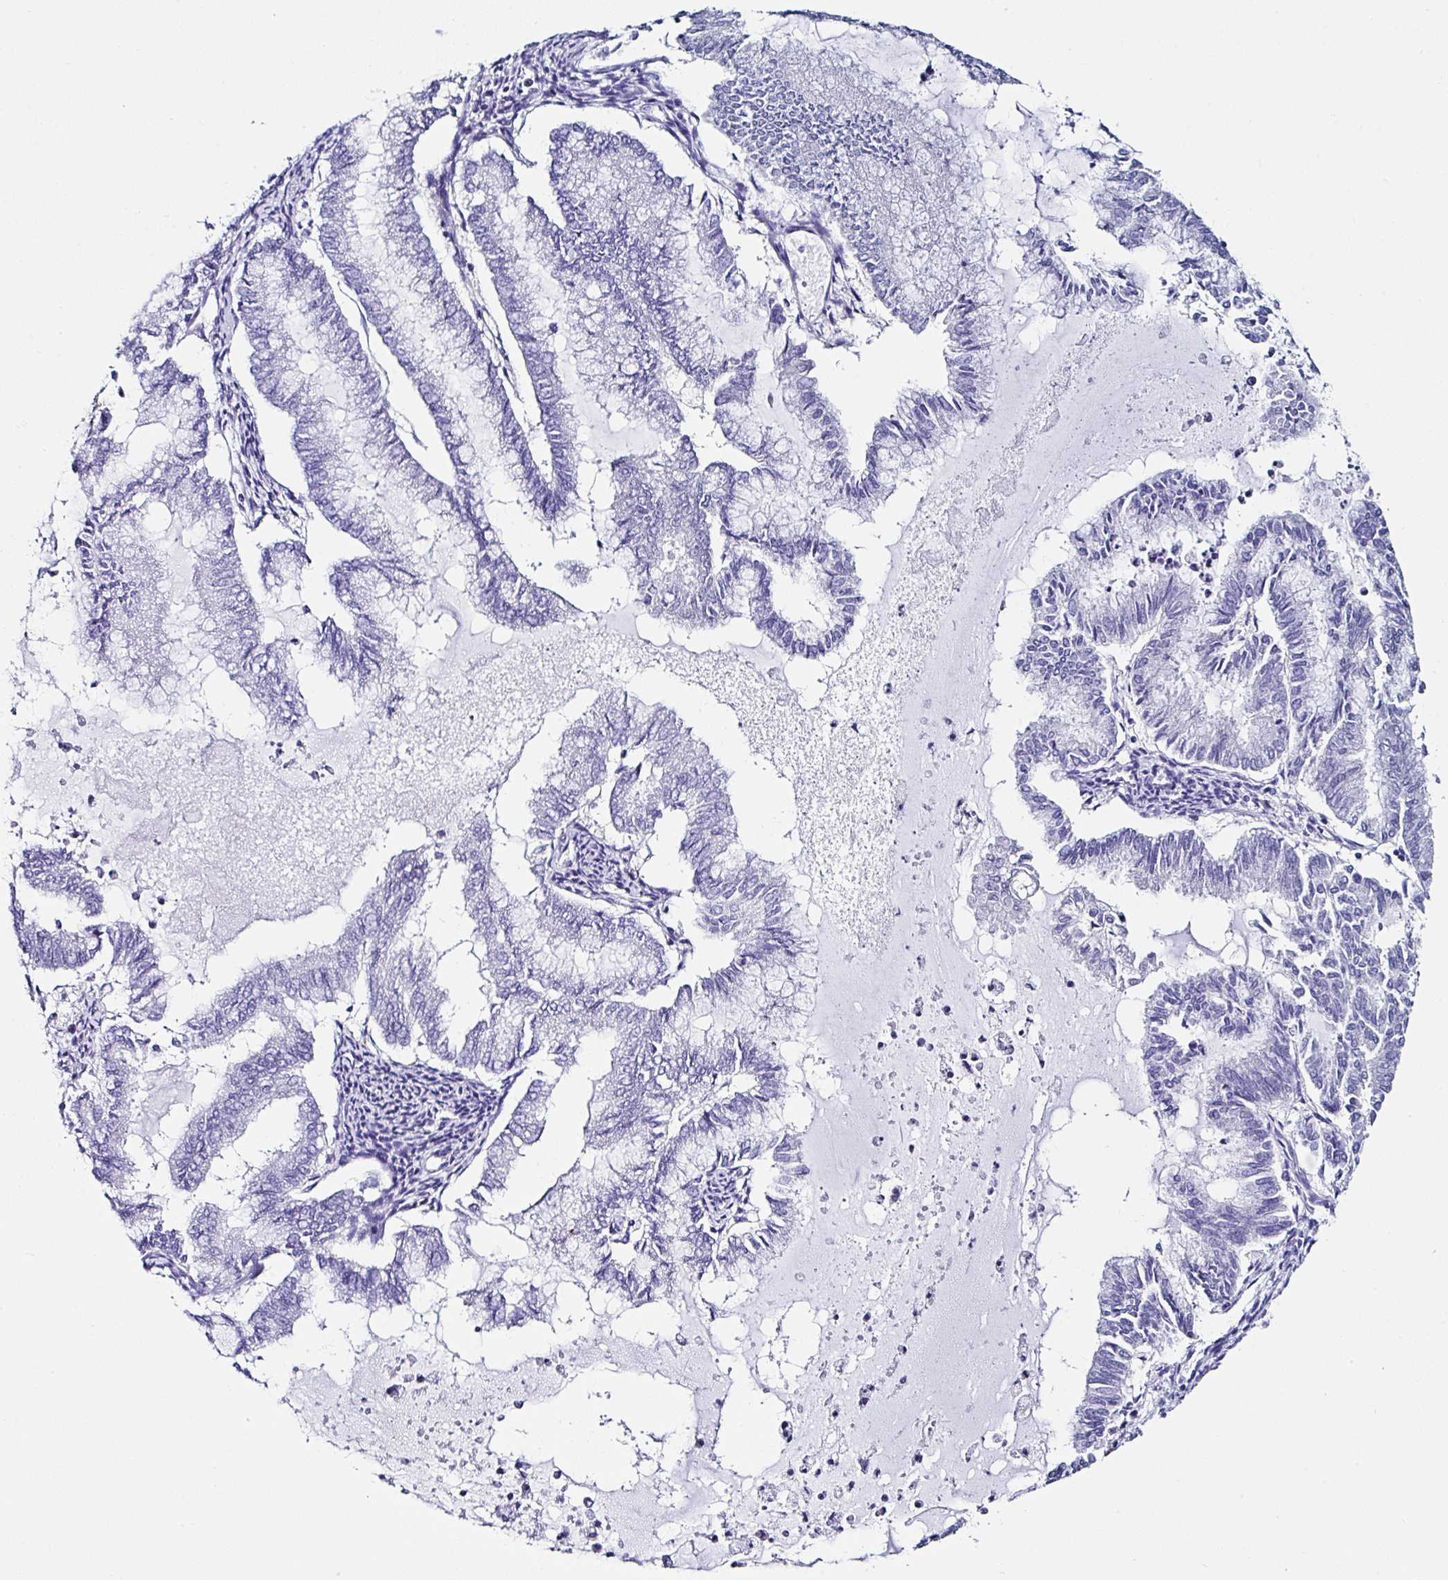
{"staining": {"intensity": "negative", "quantity": "none", "location": "none"}, "tissue": "endometrial cancer", "cell_type": "Tumor cells", "image_type": "cancer", "snomed": [{"axis": "morphology", "description": "Adenocarcinoma, NOS"}, {"axis": "topography", "description": "Endometrium"}], "caption": "The micrograph displays no significant staining in tumor cells of endometrial adenocarcinoma. The staining was performed using DAB to visualize the protein expression in brown, while the nuclei were stained in blue with hematoxylin (Magnification: 20x).", "gene": "UGT3A1", "patient": {"sex": "female", "age": 79}}